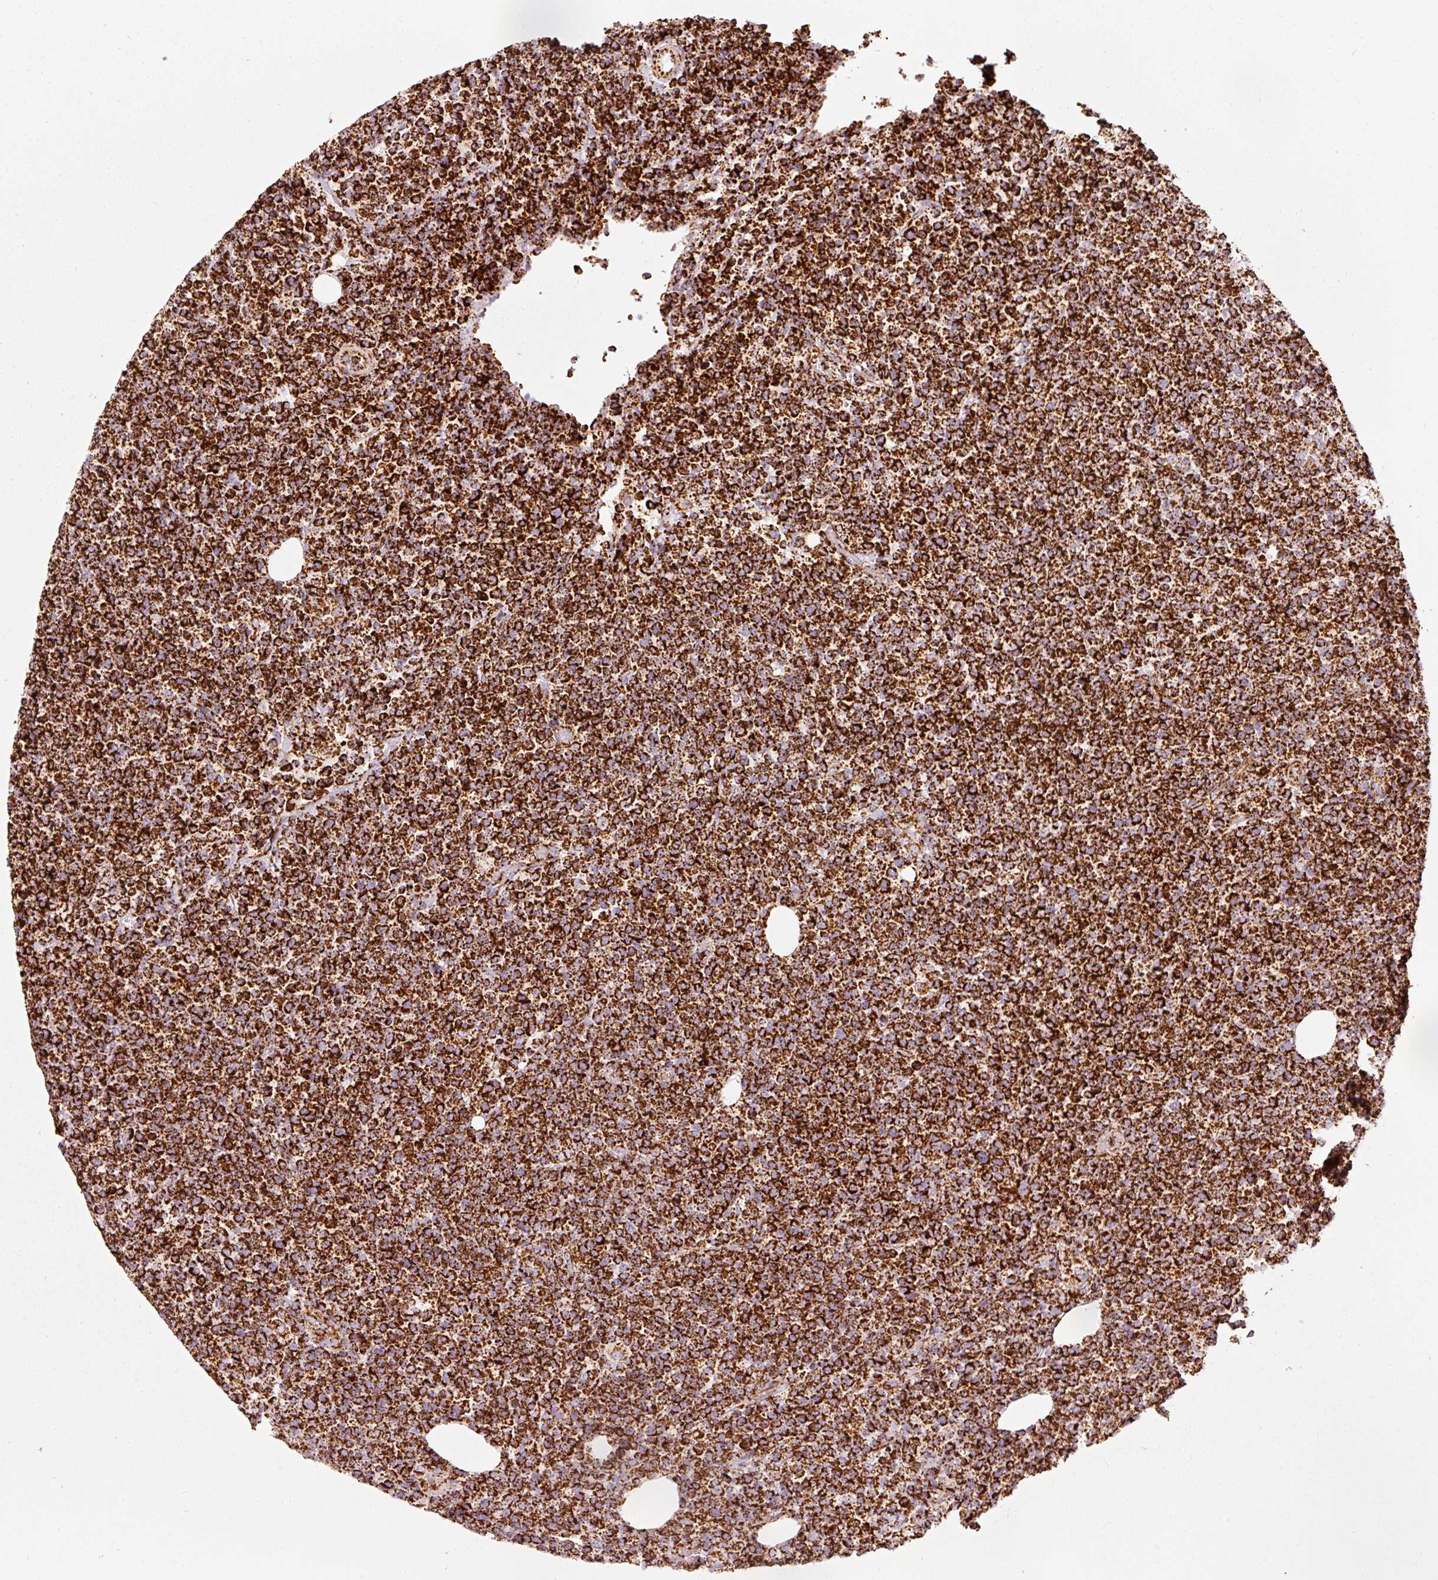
{"staining": {"intensity": "strong", "quantity": ">75%", "location": "cytoplasmic/membranous"}, "tissue": "lymphoma", "cell_type": "Tumor cells", "image_type": "cancer", "snomed": [{"axis": "morphology", "description": "Malignant lymphoma, non-Hodgkin's type, High grade"}, {"axis": "topography", "description": "Lymph node"}], "caption": "This is a histology image of immunohistochemistry staining of high-grade malignant lymphoma, non-Hodgkin's type, which shows strong positivity in the cytoplasmic/membranous of tumor cells.", "gene": "MT-CO2", "patient": {"sex": "male", "age": 61}}